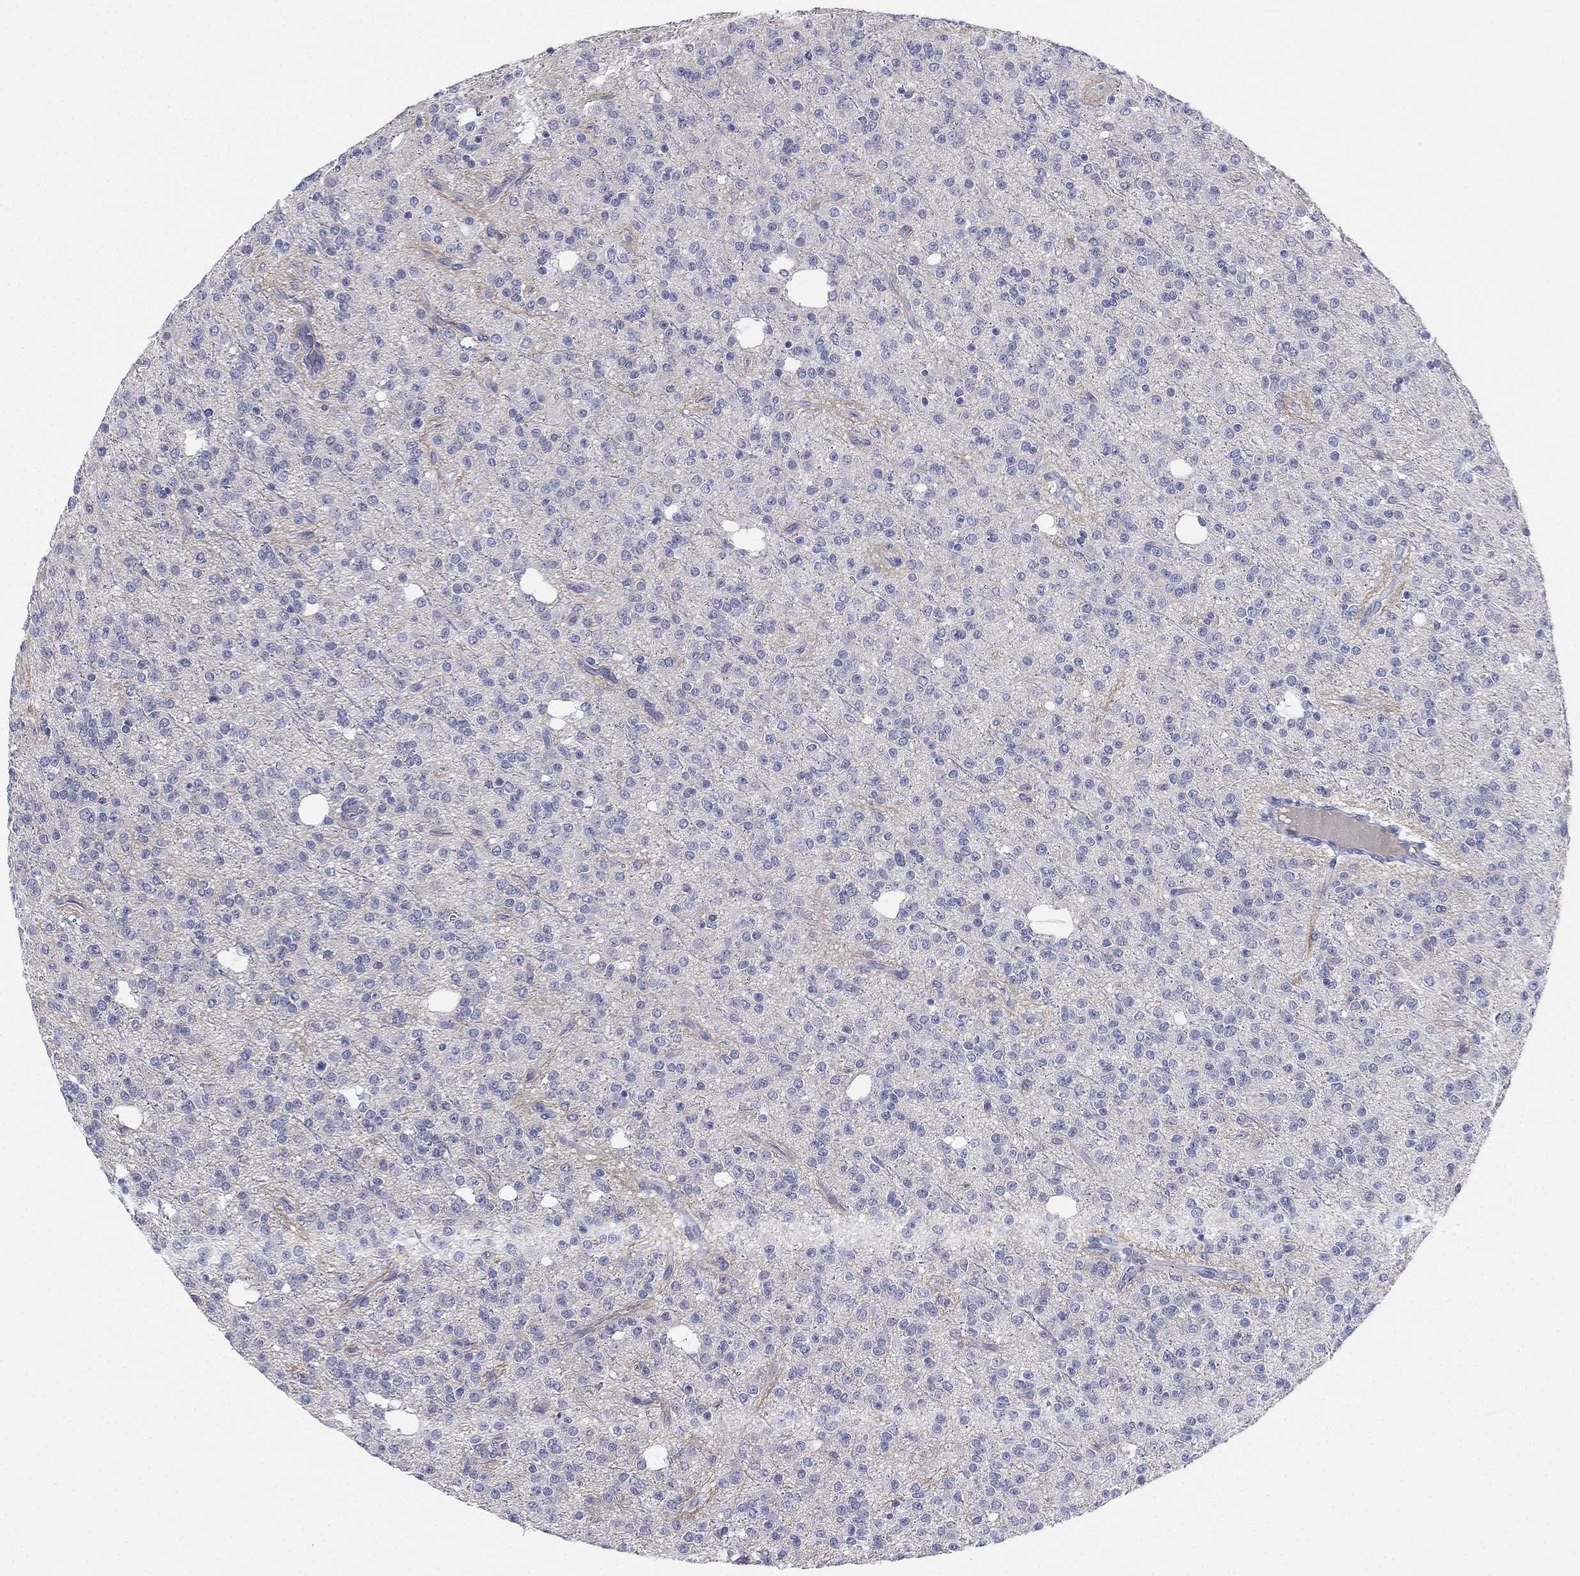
{"staining": {"intensity": "negative", "quantity": "none", "location": "none"}, "tissue": "glioma", "cell_type": "Tumor cells", "image_type": "cancer", "snomed": [{"axis": "morphology", "description": "Glioma, malignant, Low grade"}, {"axis": "topography", "description": "Brain"}], "caption": "Malignant glioma (low-grade) stained for a protein using immunohistochemistry exhibits no staining tumor cells.", "gene": "MLF1", "patient": {"sex": "male", "age": 27}}